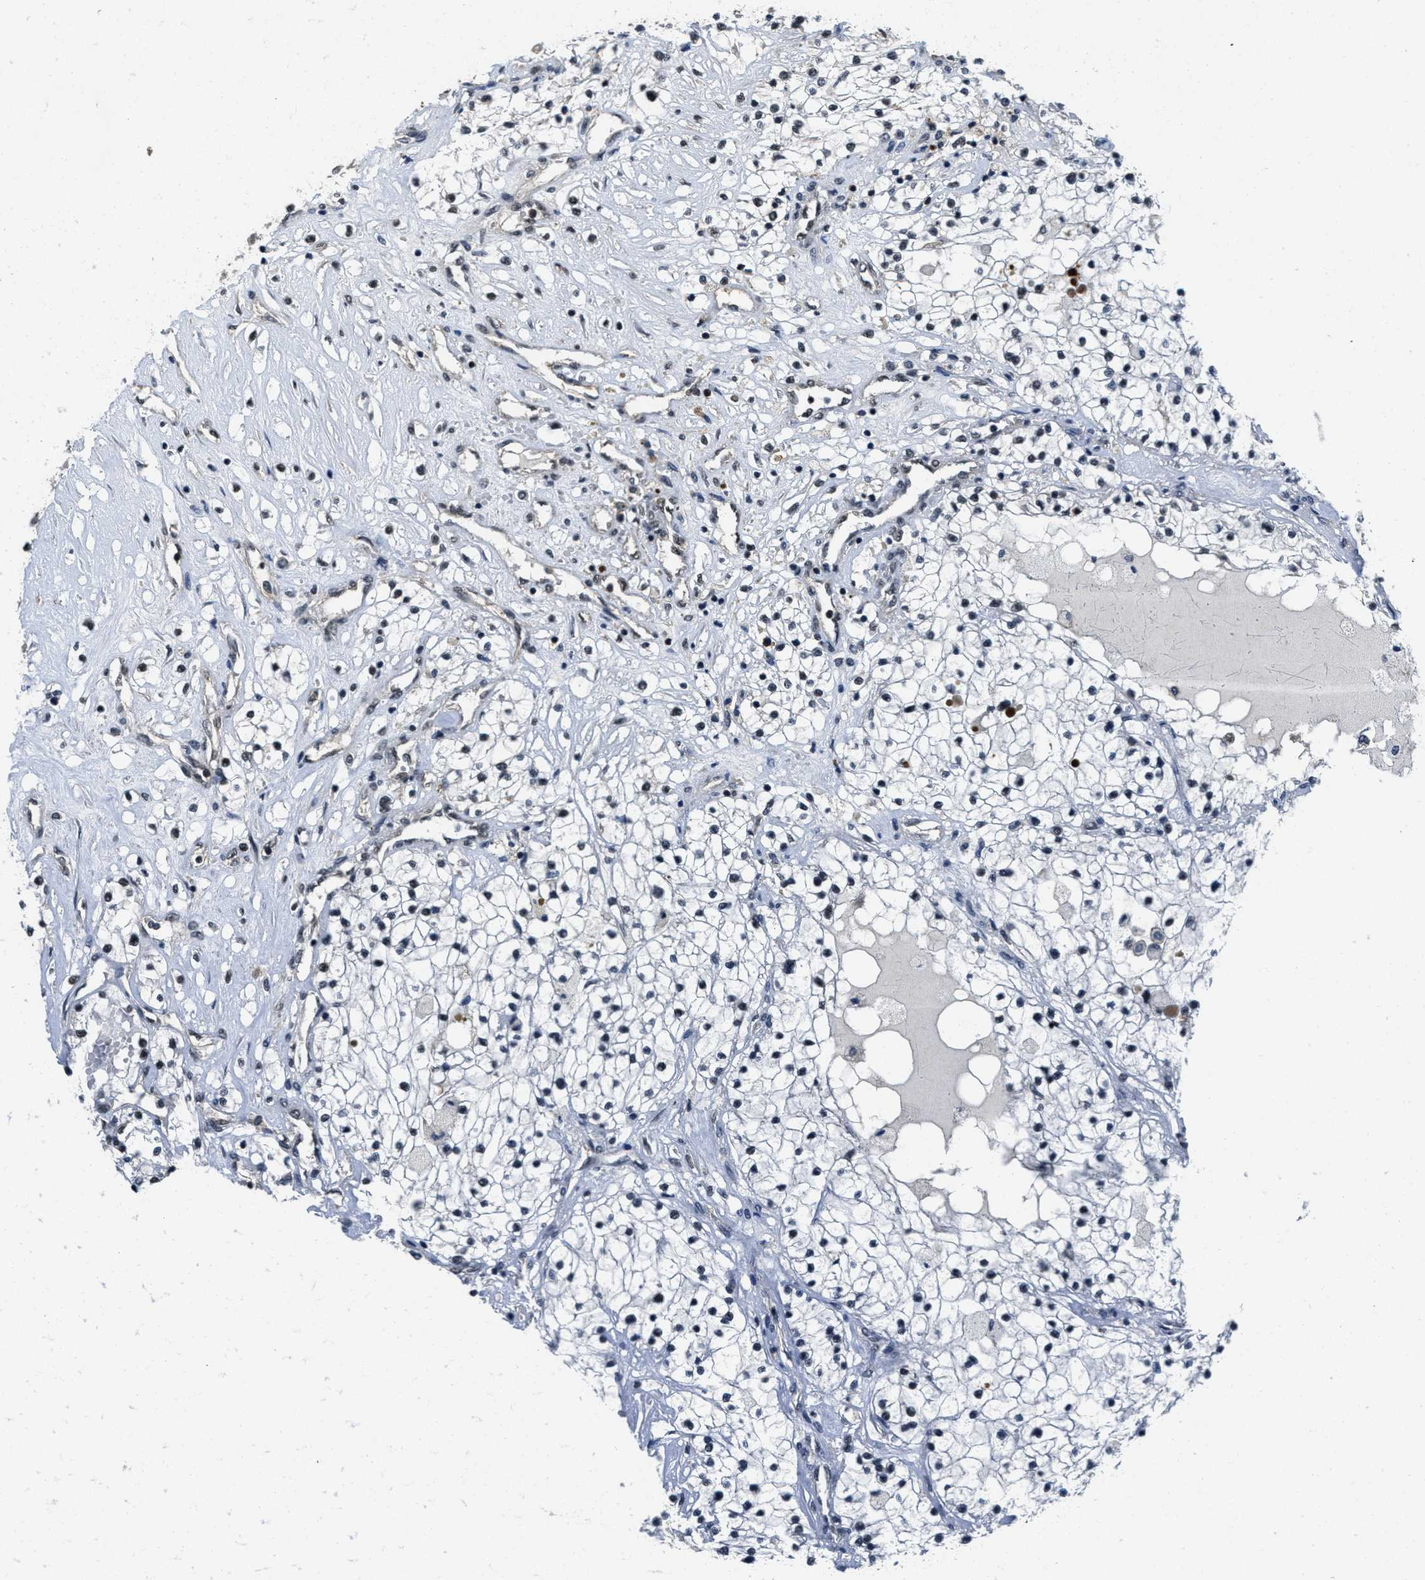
{"staining": {"intensity": "negative", "quantity": "none", "location": "none"}, "tissue": "renal cancer", "cell_type": "Tumor cells", "image_type": "cancer", "snomed": [{"axis": "morphology", "description": "Adenocarcinoma, NOS"}, {"axis": "topography", "description": "Kidney"}], "caption": "An image of renal cancer stained for a protein reveals no brown staining in tumor cells.", "gene": "CUL4B", "patient": {"sex": "male", "age": 68}}